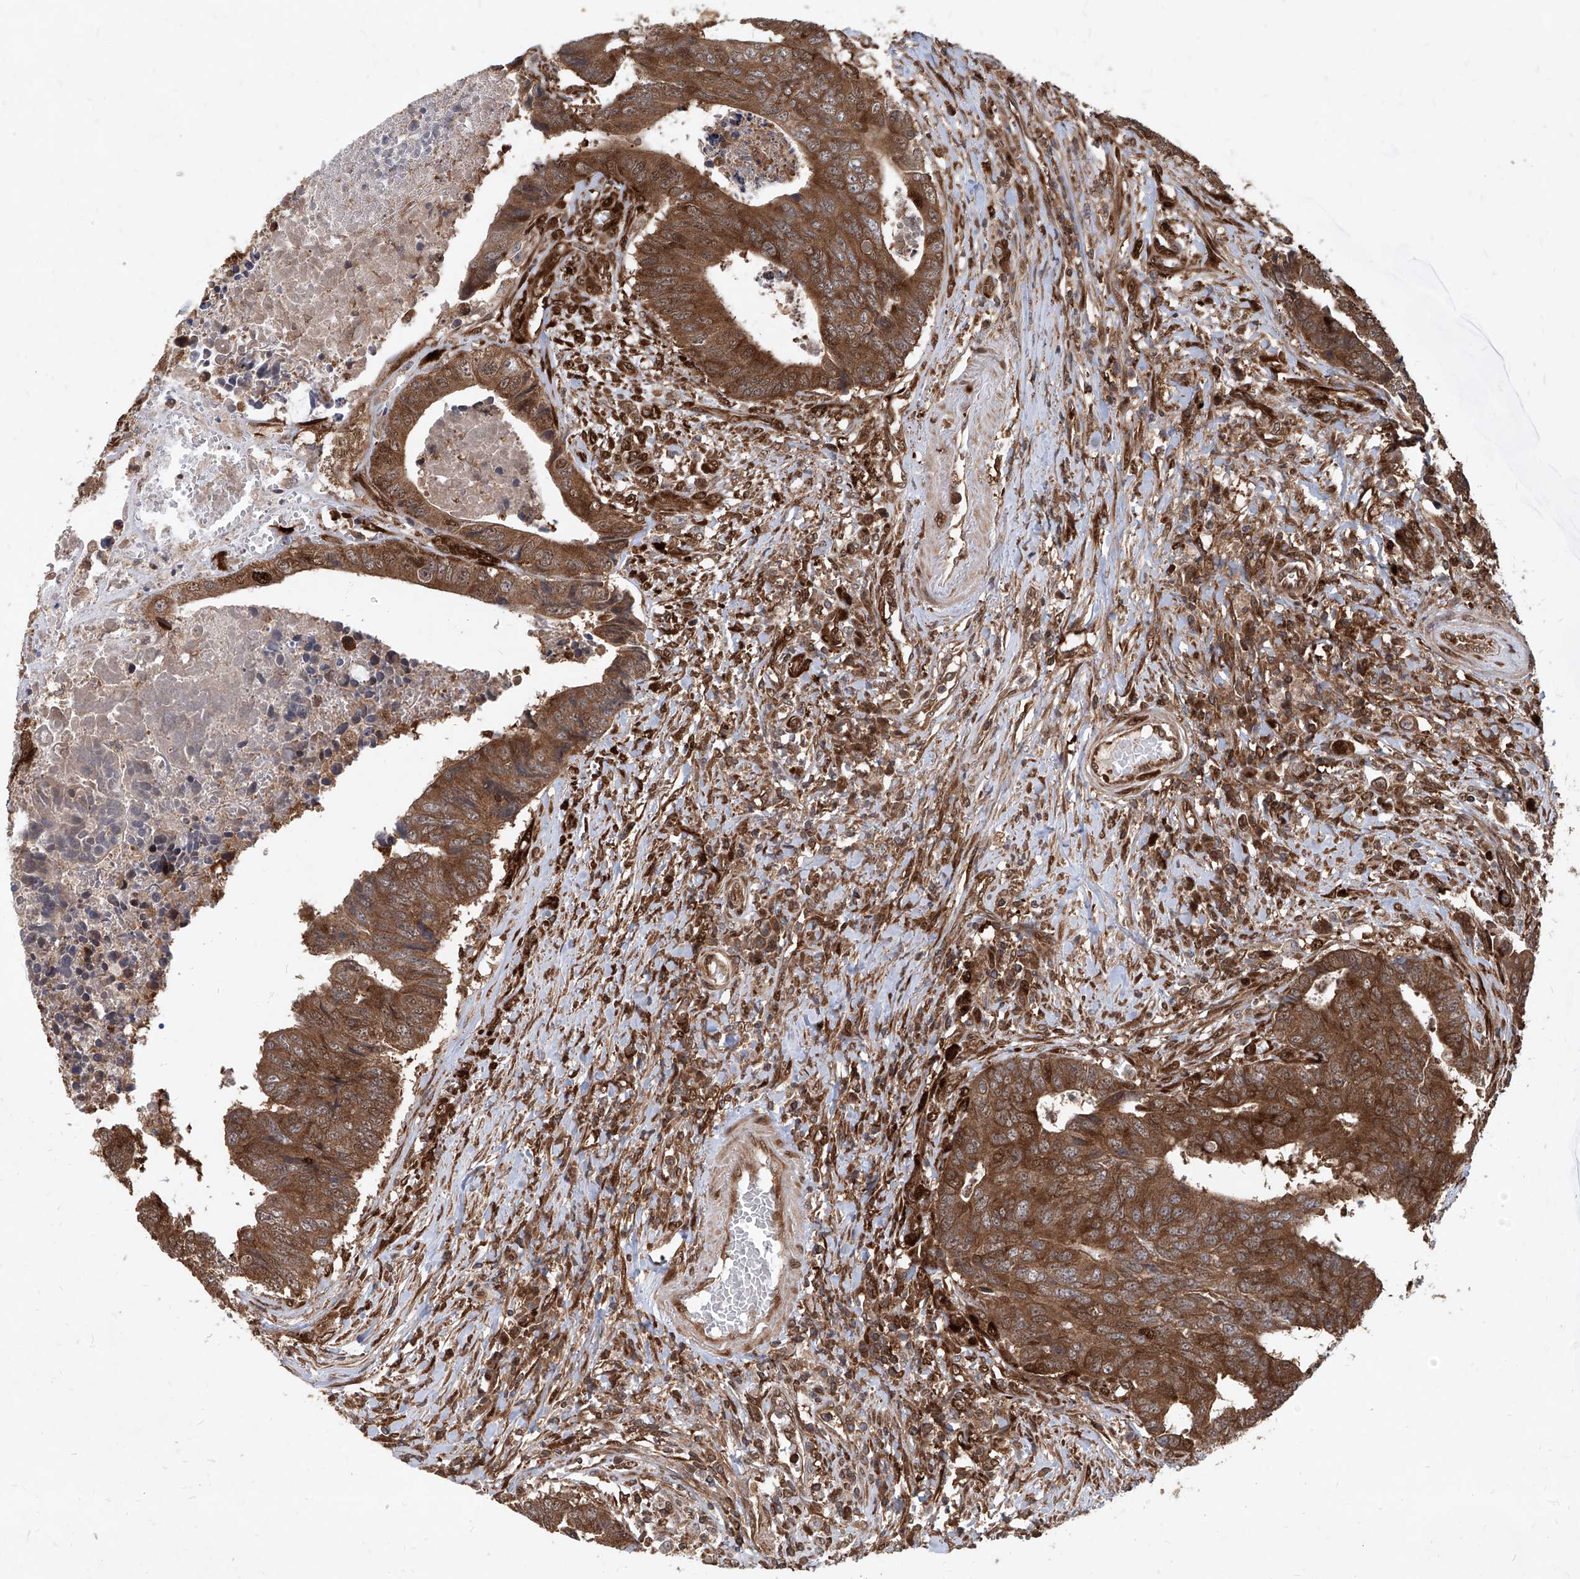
{"staining": {"intensity": "moderate", "quantity": ">75%", "location": "cytoplasmic/membranous"}, "tissue": "colorectal cancer", "cell_type": "Tumor cells", "image_type": "cancer", "snomed": [{"axis": "morphology", "description": "Adenocarcinoma, NOS"}, {"axis": "topography", "description": "Rectum"}], "caption": "Colorectal adenocarcinoma was stained to show a protein in brown. There is medium levels of moderate cytoplasmic/membranous staining in about >75% of tumor cells.", "gene": "MAGED2", "patient": {"sex": "male", "age": 84}}